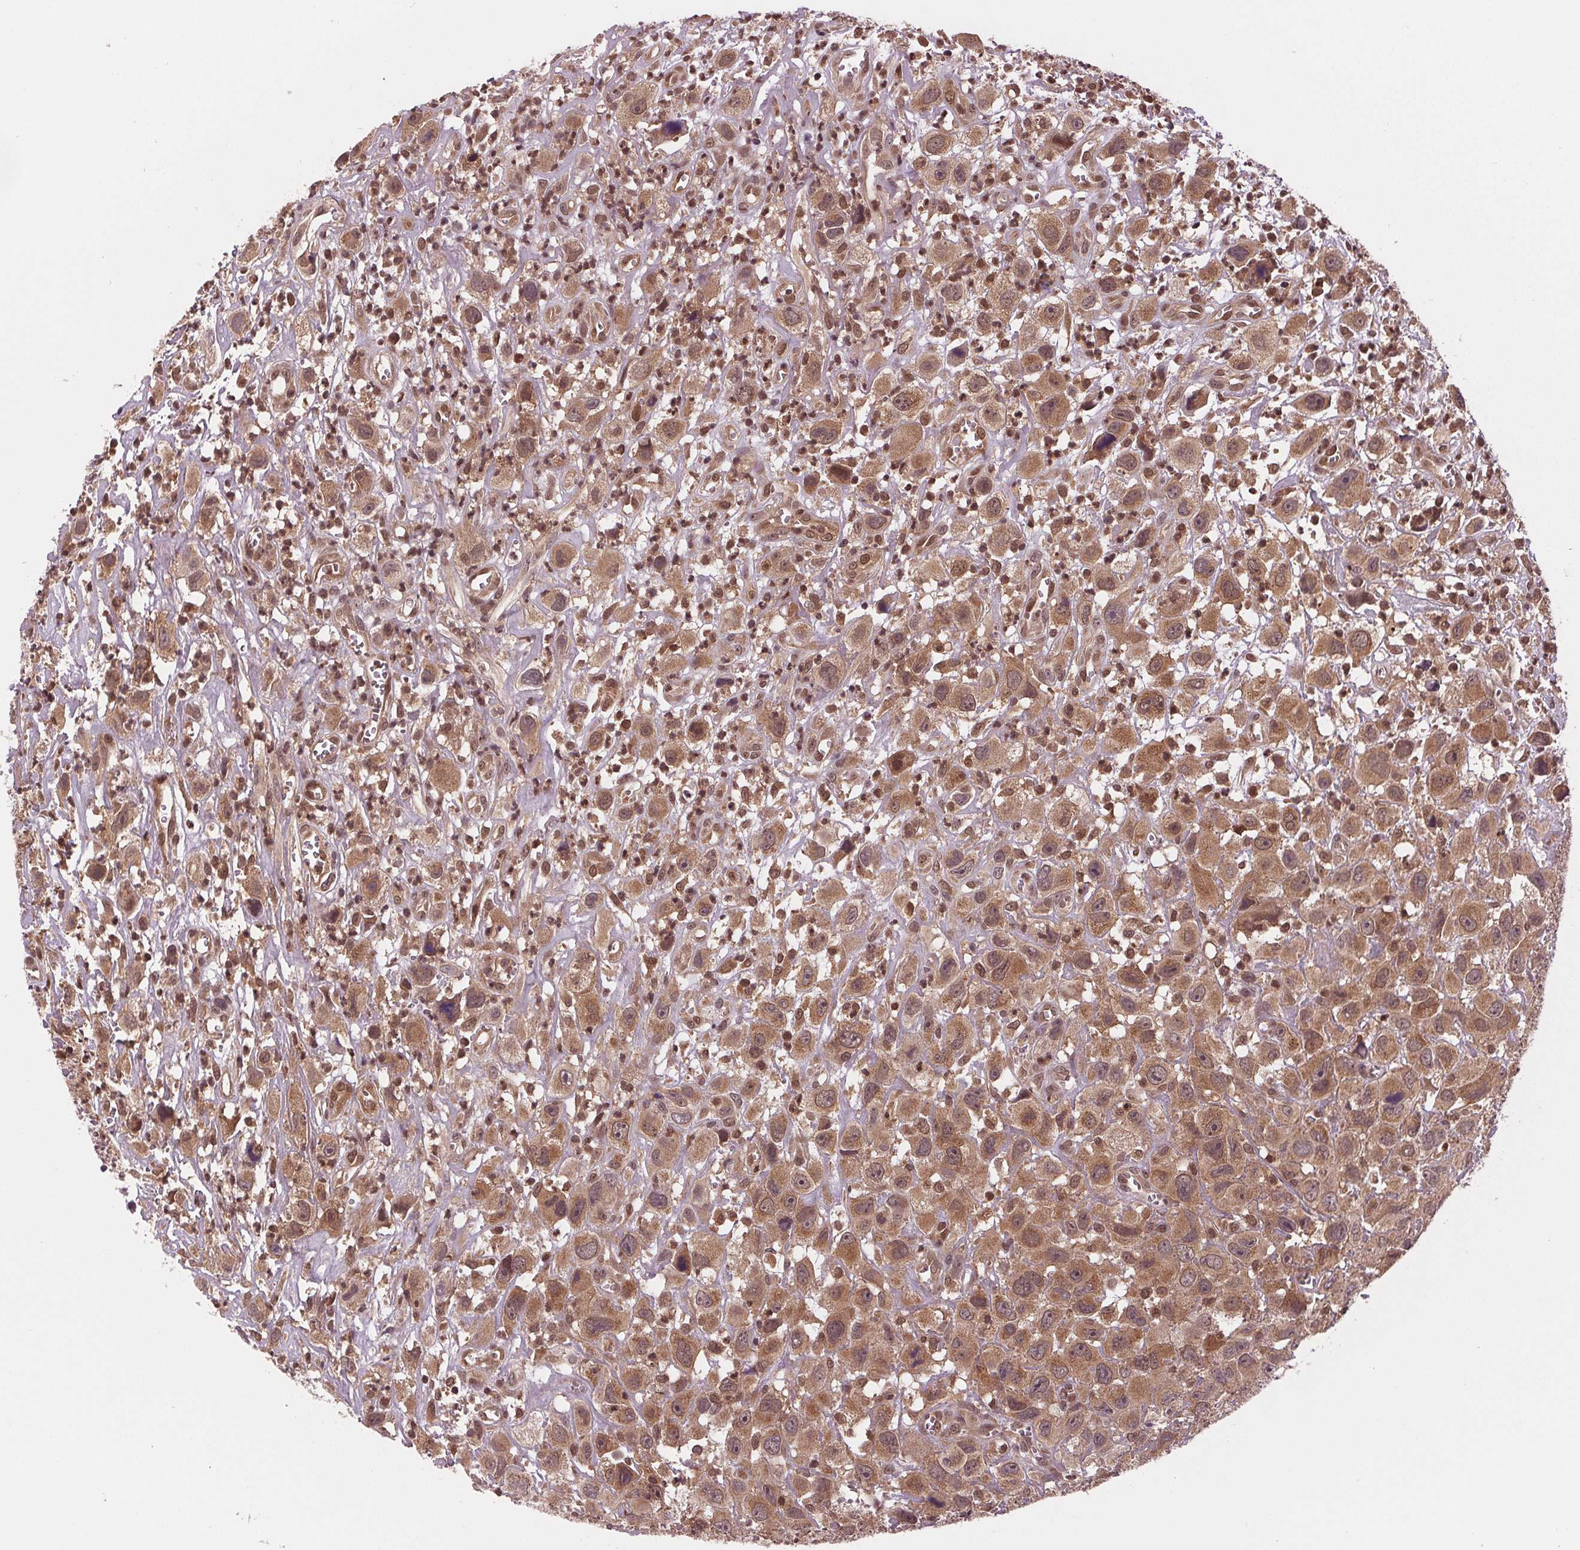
{"staining": {"intensity": "moderate", "quantity": ">75%", "location": "cytoplasmic/membranous"}, "tissue": "head and neck cancer", "cell_type": "Tumor cells", "image_type": "cancer", "snomed": [{"axis": "morphology", "description": "Squamous cell carcinoma, NOS"}, {"axis": "morphology", "description": "Squamous cell carcinoma, metastatic, NOS"}, {"axis": "topography", "description": "Oral tissue"}, {"axis": "topography", "description": "Head-Neck"}], "caption": "Immunohistochemical staining of head and neck cancer (metastatic squamous cell carcinoma) demonstrates medium levels of moderate cytoplasmic/membranous positivity in about >75% of tumor cells.", "gene": "STAT3", "patient": {"sex": "female", "age": 85}}